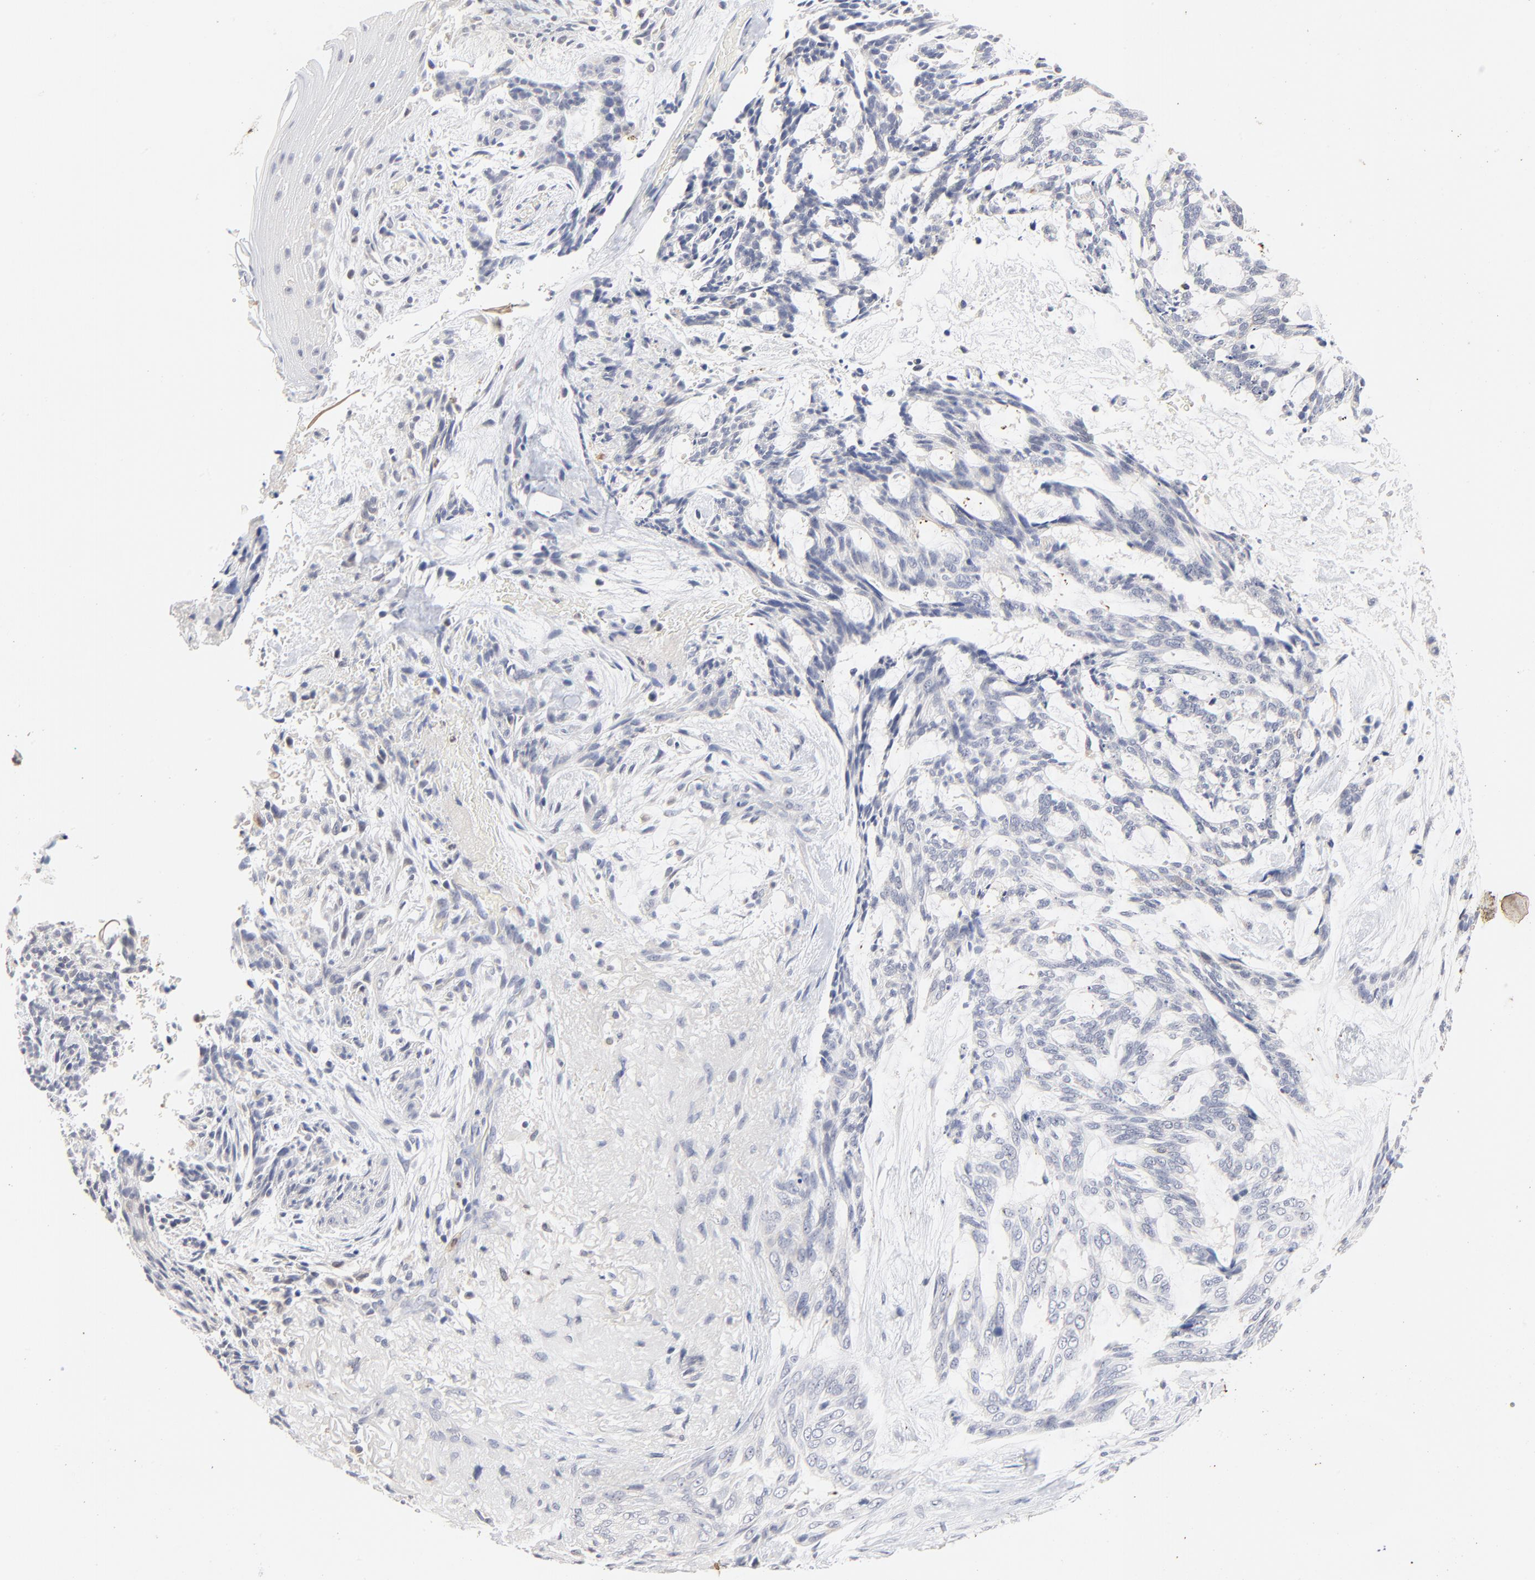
{"staining": {"intensity": "negative", "quantity": "none", "location": "none"}, "tissue": "skin cancer", "cell_type": "Tumor cells", "image_type": "cancer", "snomed": [{"axis": "morphology", "description": "Normal tissue, NOS"}, {"axis": "morphology", "description": "Basal cell carcinoma"}, {"axis": "topography", "description": "Skin"}], "caption": "IHC histopathology image of skin cancer (basal cell carcinoma) stained for a protein (brown), which exhibits no positivity in tumor cells.", "gene": "AADAC", "patient": {"sex": "female", "age": 71}}